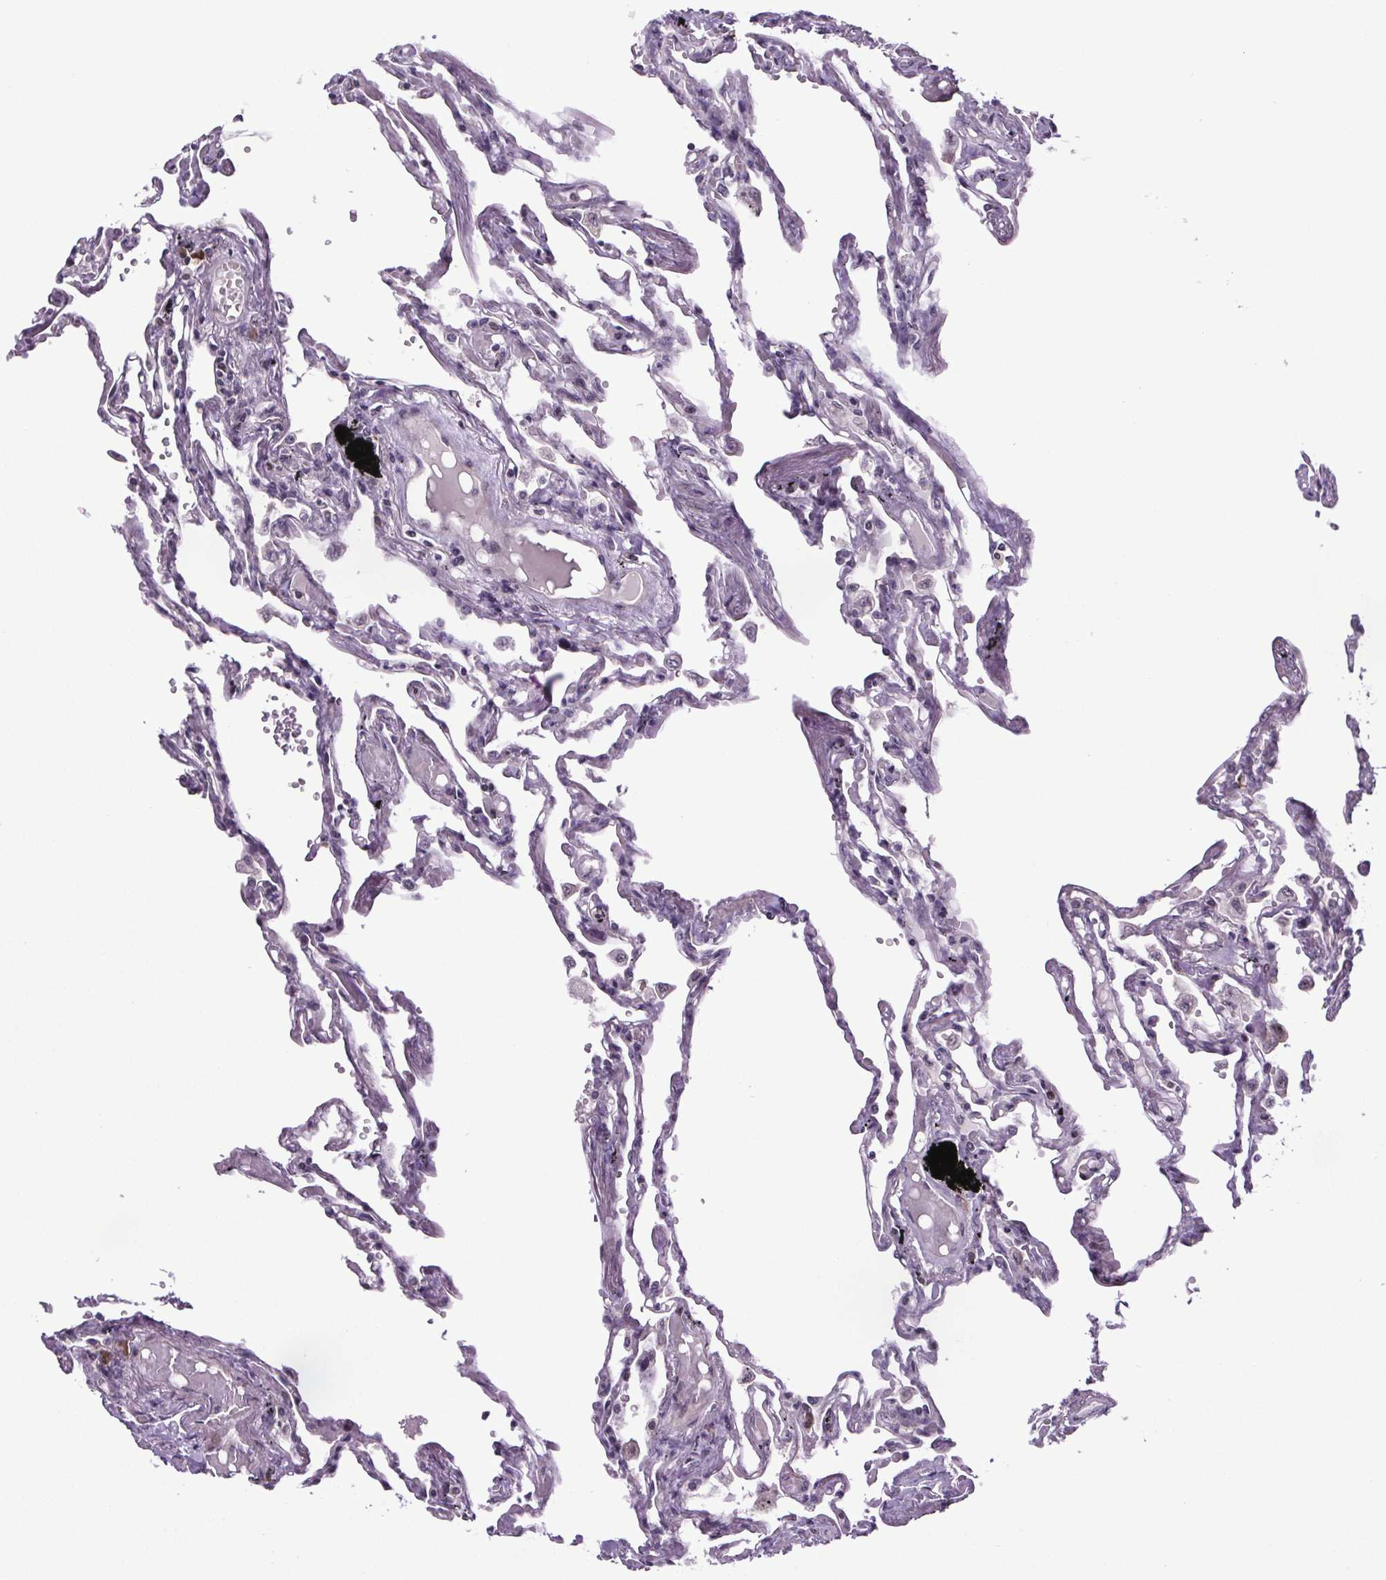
{"staining": {"intensity": "moderate", "quantity": "25%-75%", "location": "nuclear"}, "tissue": "lung", "cell_type": "Alveolar cells", "image_type": "normal", "snomed": [{"axis": "morphology", "description": "Normal tissue, NOS"}, {"axis": "morphology", "description": "Adenocarcinoma, NOS"}, {"axis": "topography", "description": "Cartilage tissue"}, {"axis": "topography", "description": "Lung"}], "caption": "A brown stain highlights moderate nuclear staining of a protein in alveolar cells of unremarkable lung. (DAB (3,3'-diaminobenzidine) IHC with brightfield microscopy, high magnification).", "gene": "ATMIN", "patient": {"sex": "female", "age": 67}}